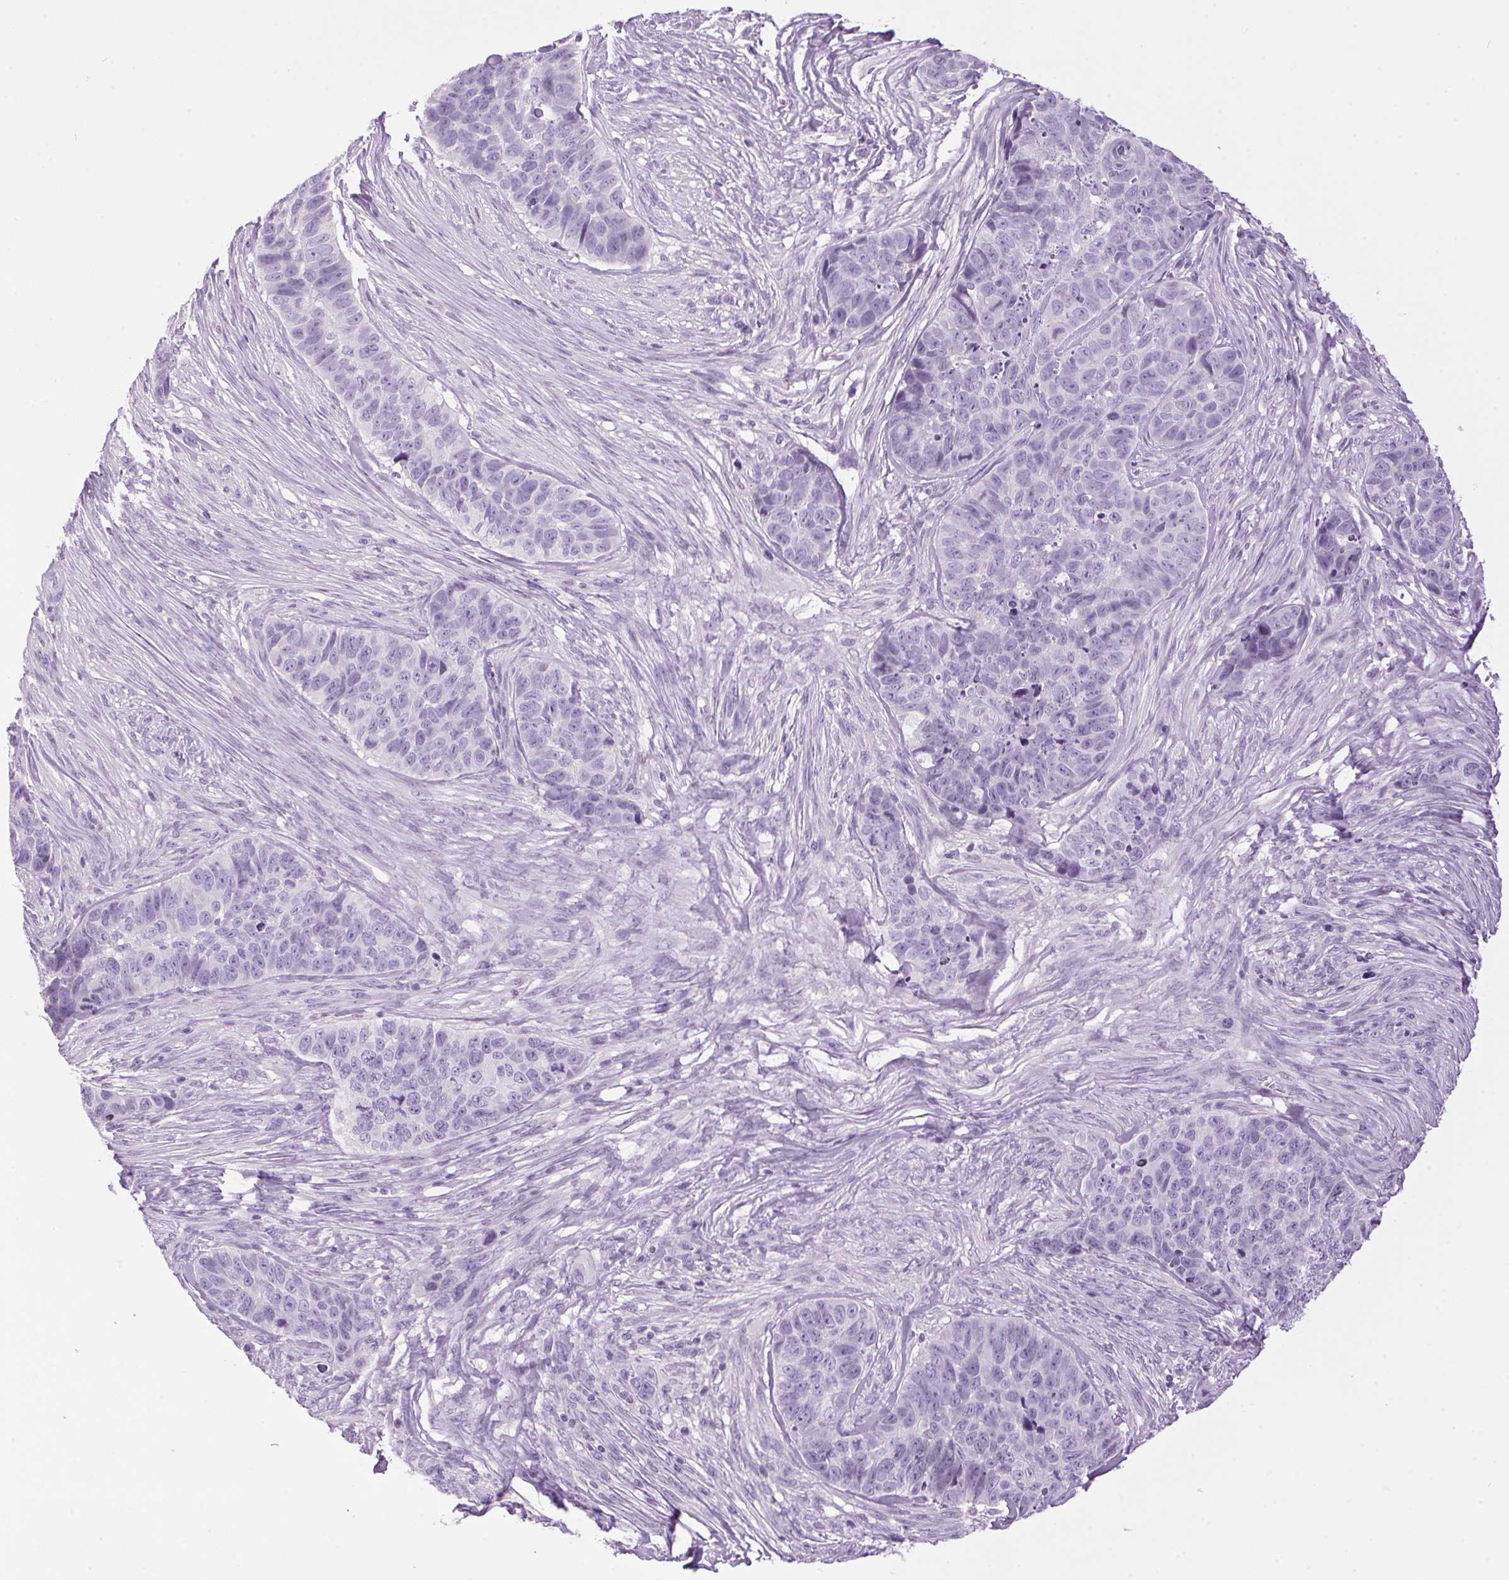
{"staining": {"intensity": "negative", "quantity": "none", "location": "none"}, "tissue": "skin cancer", "cell_type": "Tumor cells", "image_type": "cancer", "snomed": [{"axis": "morphology", "description": "Basal cell carcinoma"}, {"axis": "topography", "description": "Skin"}], "caption": "Tumor cells show no significant staining in skin basal cell carcinoma. (IHC, brightfield microscopy, high magnification).", "gene": "TMEM88B", "patient": {"sex": "female", "age": 82}}